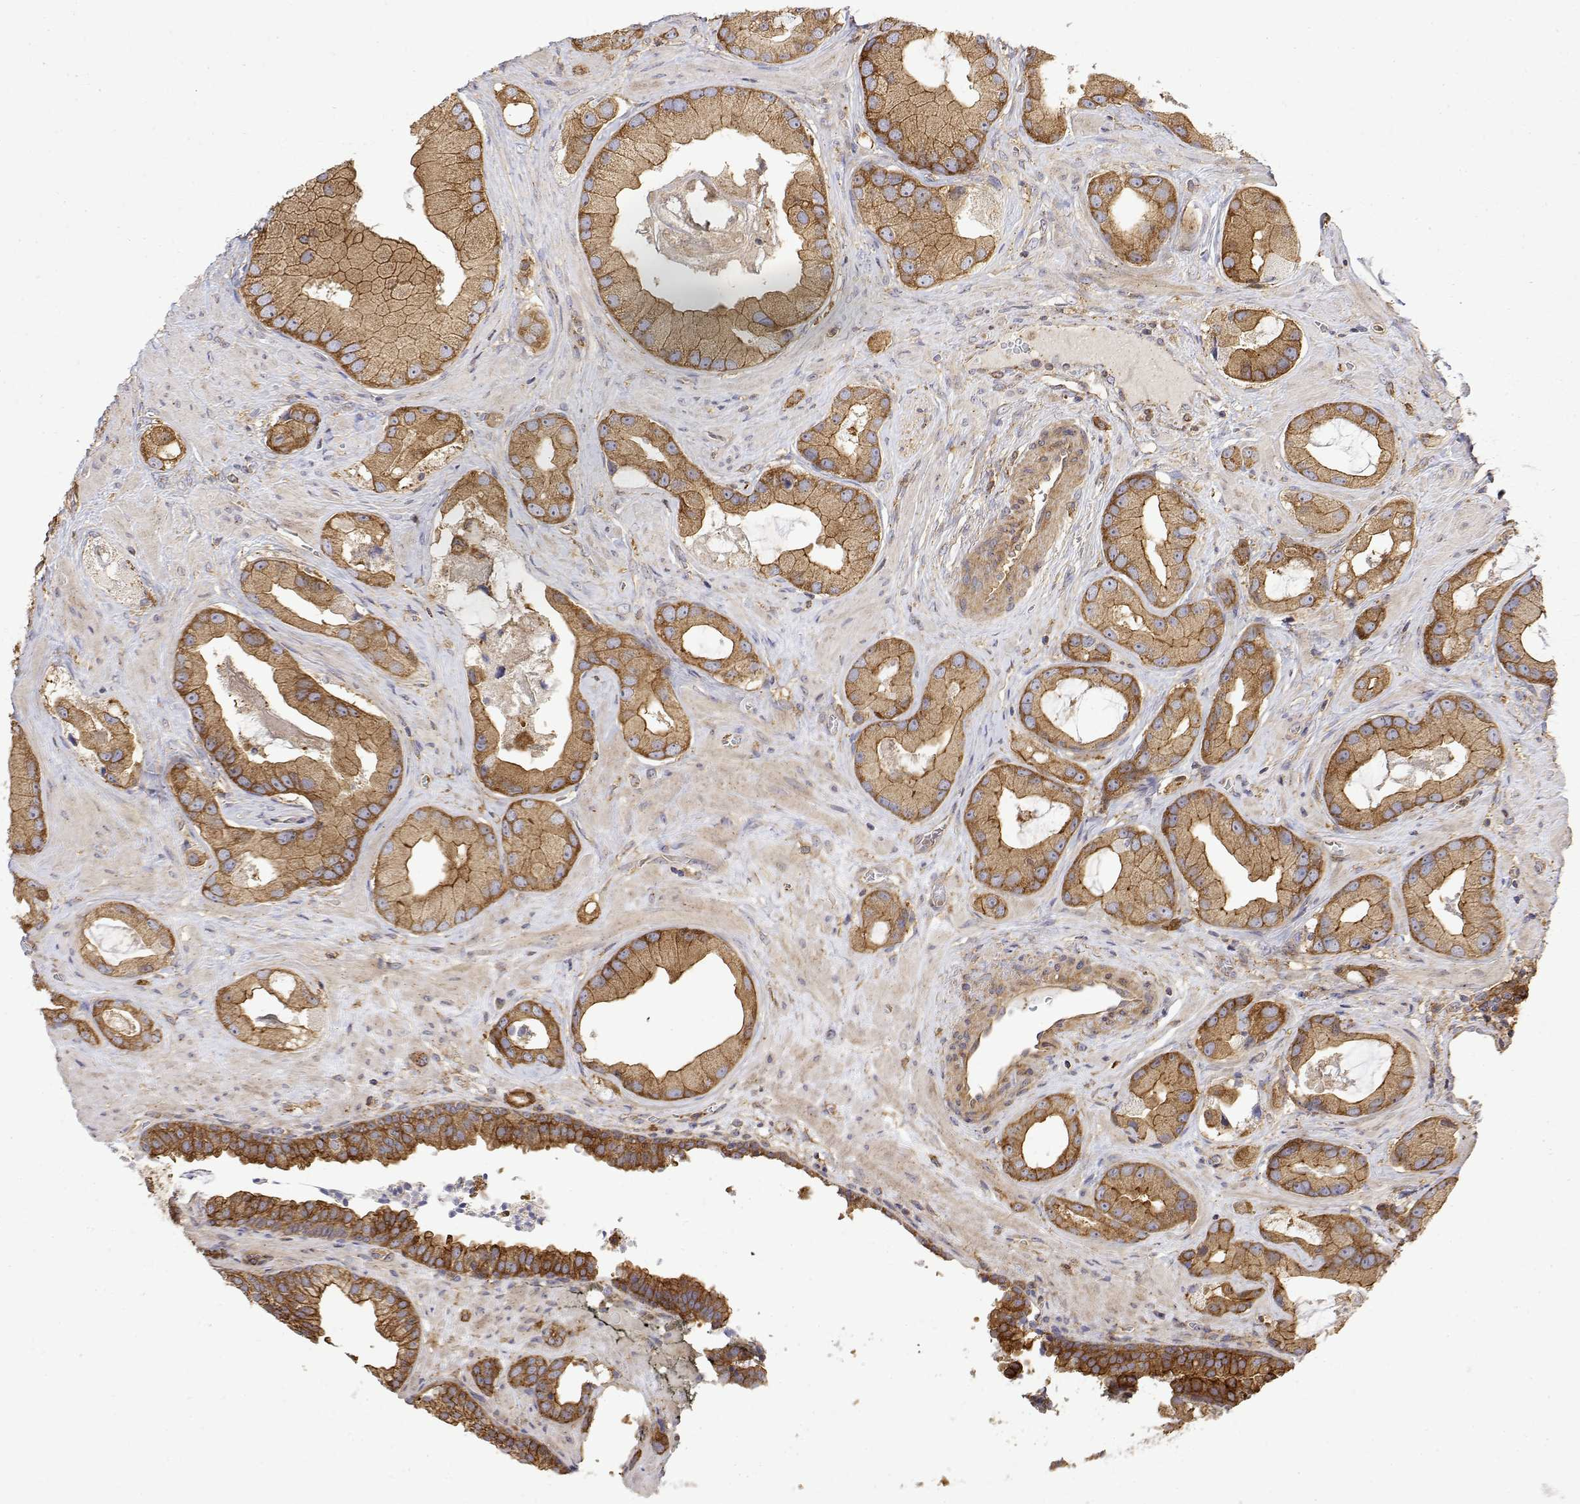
{"staining": {"intensity": "moderate", "quantity": ">75%", "location": "cytoplasmic/membranous"}, "tissue": "prostate cancer", "cell_type": "Tumor cells", "image_type": "cancer", "snomed": [{"axis": "morphology", "description": "Adenocarcinoma, Low grade"}, {"axis": "topography", "description": "Prostate"}], "caption": "This micrograph demonstrates low-grade adenocarcinoma (prostate) stained with immunohistochemistry (IHC) to label a protein in brown. The cytoplasmic/membranous of tumor cells show moderate positivity for the protein. Nuclei are counter-stained blue.", "gene": "PACSIN2", "patient": {"sex": "male", "age": 62}}